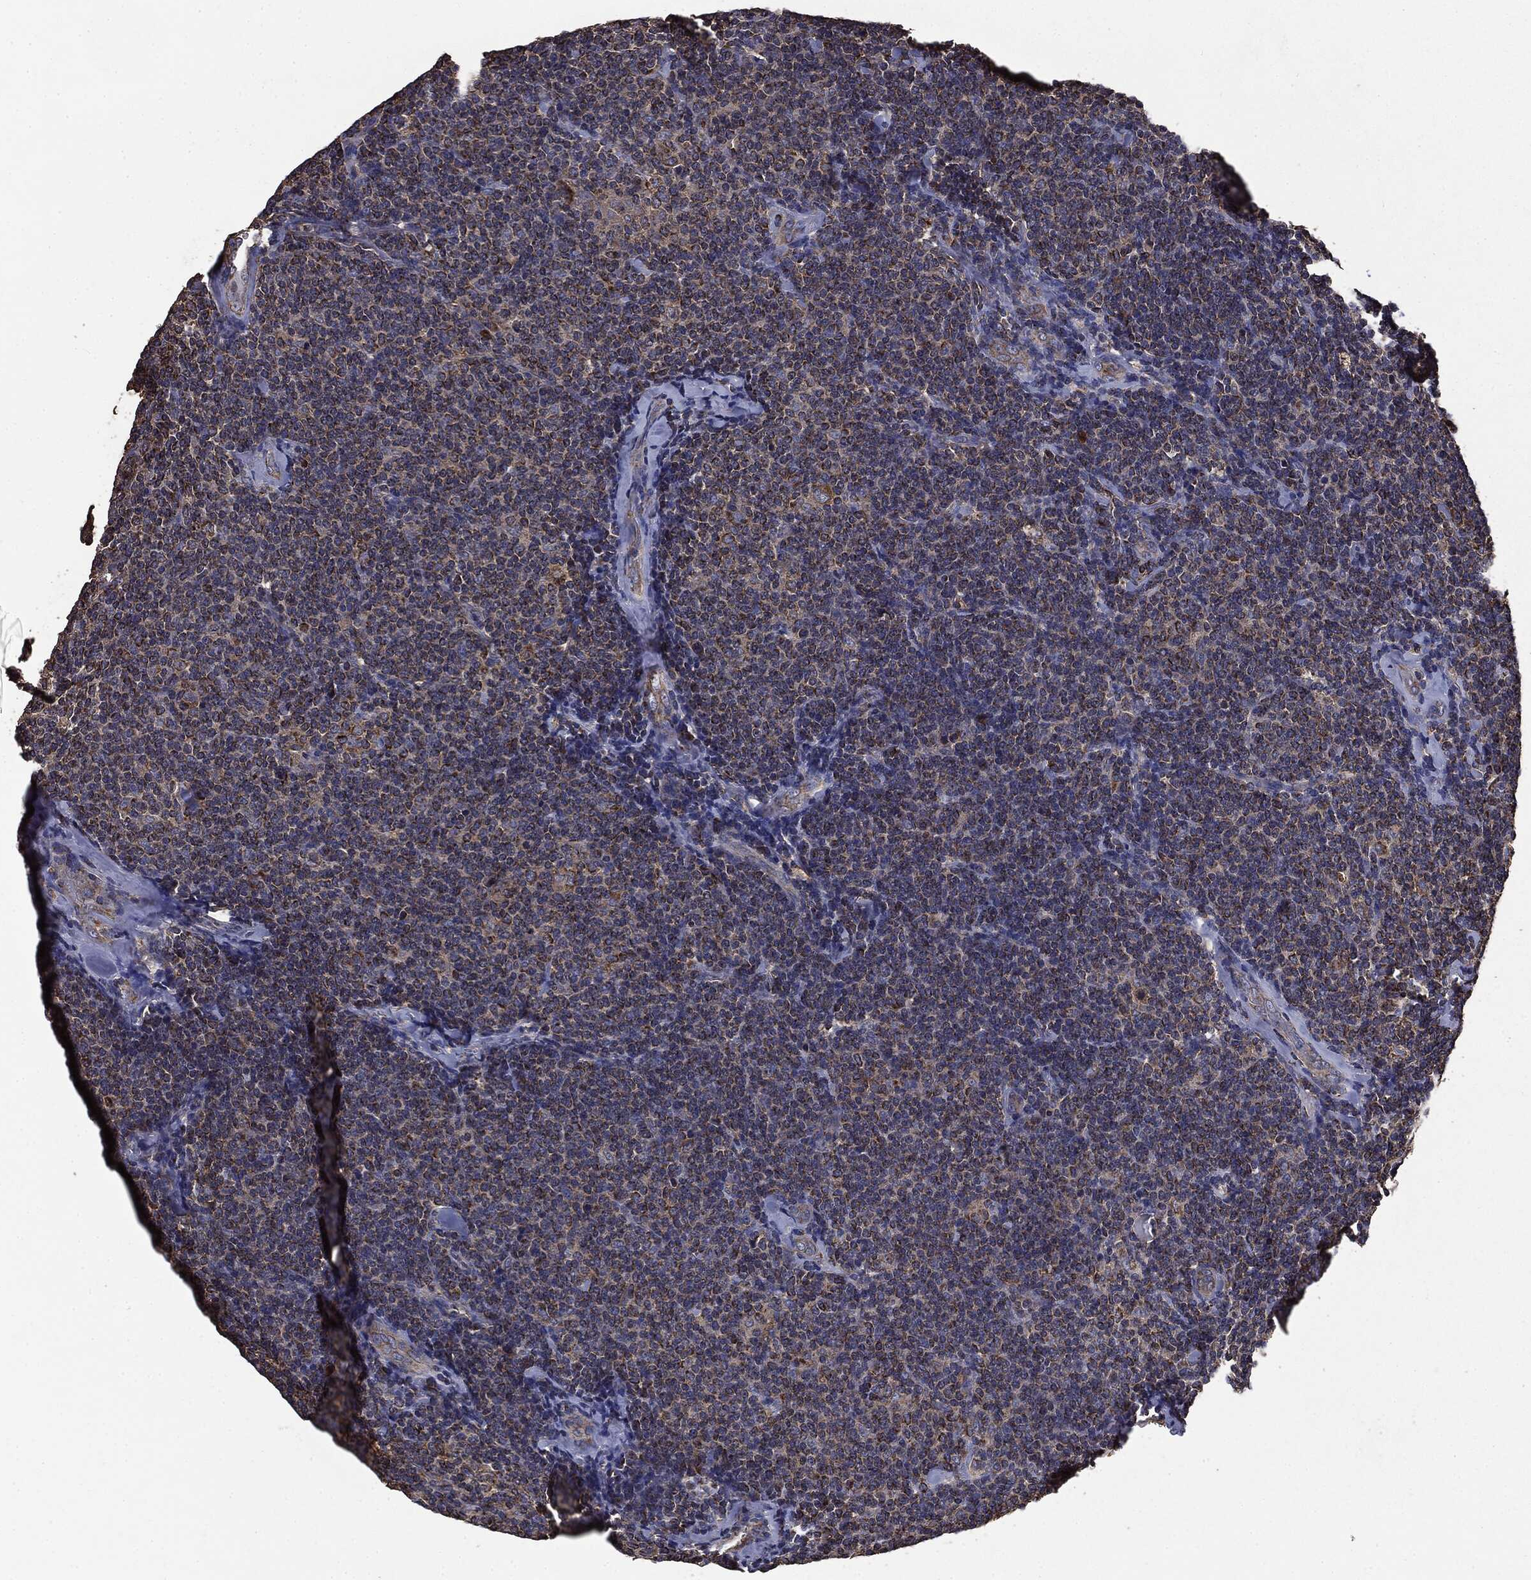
{"staining": {"intensity": "moderate", "quantity": ">75%", "location": "cytoplasmic/membranous"}, "tissue": "lymphoma", "cell_type": "Tumor cells", "image_type": "cancer", "snomed": [{"axis": "morphology", "description": "Malignant lymphoma, non-Hodgkin's type, Low grade"}, {"axis": "topography", "description": "Lymph node"}], "caption": "Immunohistochemistry (IHC) photomicrograph of neoplastic tissue: lymphoma stained using immunohistochemistry (IHC) exhibits medium levels of moderate protein expression localized specifically in the cytoplasmic/membranous of tumor cells, appearing as a cytoplasmic/membranous brown color.", "gene": "MAPK6", "patient": {"sex": "female", "age": 56}}